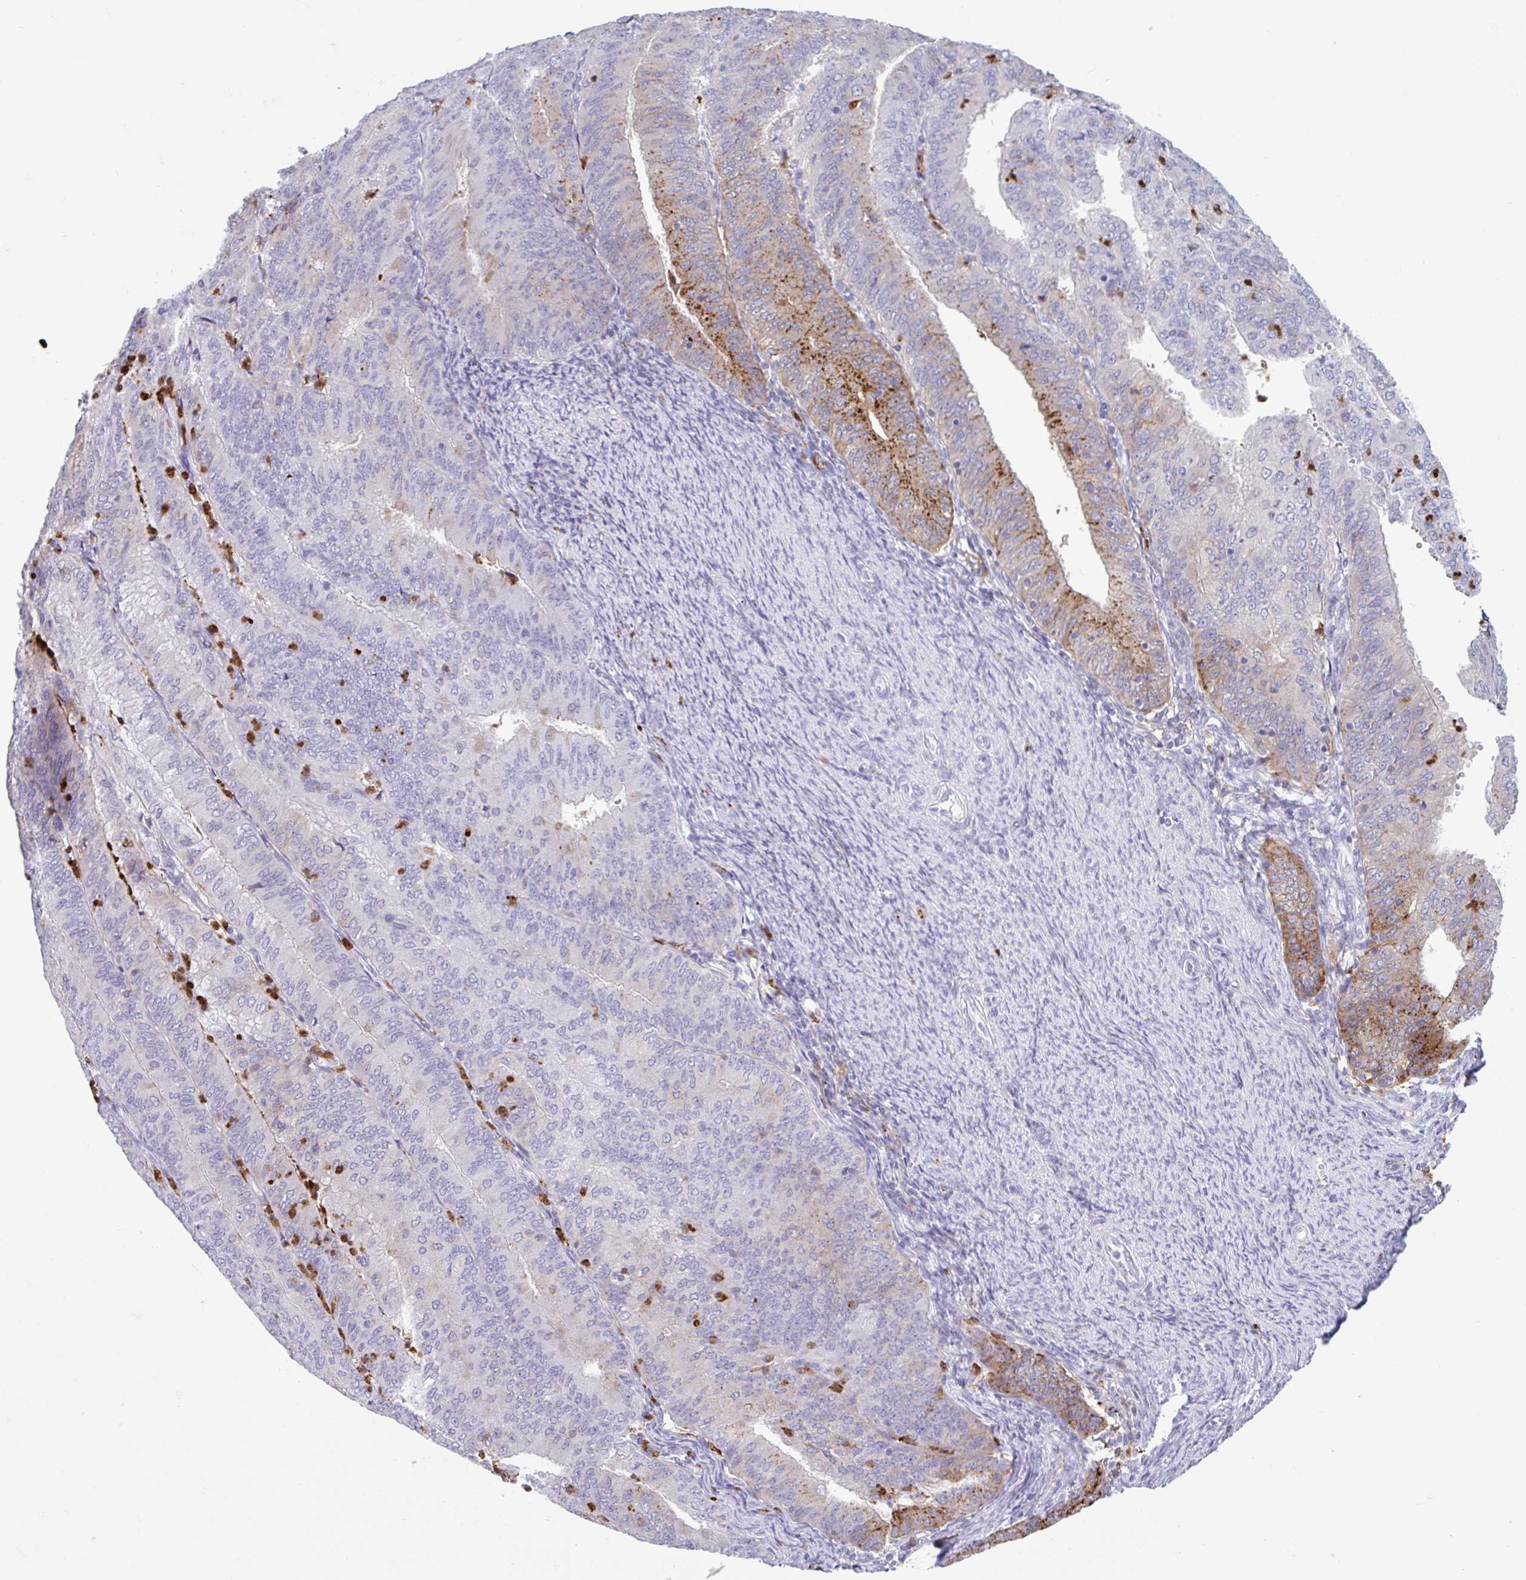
{"staining": {"intensity": "moderate", "quantity": "<25%", "location": "cytoplasmic/membranous"}, "tissue": "endometrial cancer", "cell_type": "Tumor cells", "image_type": "cancer", "snomed": [{"axis": "morphology", "description": "Adenocarcinoma, NOS"}, {"axis": "topography", "description": "Endometrium"}], "caption": "Human endometrial adenocarcinoma stained with a brown dye demonstrates moderate cytoplasmic/membranous positive positivity in about <25% of tumor cells.", "gene": "CEP120", "patient": {"sex": "female", "age": 57}}